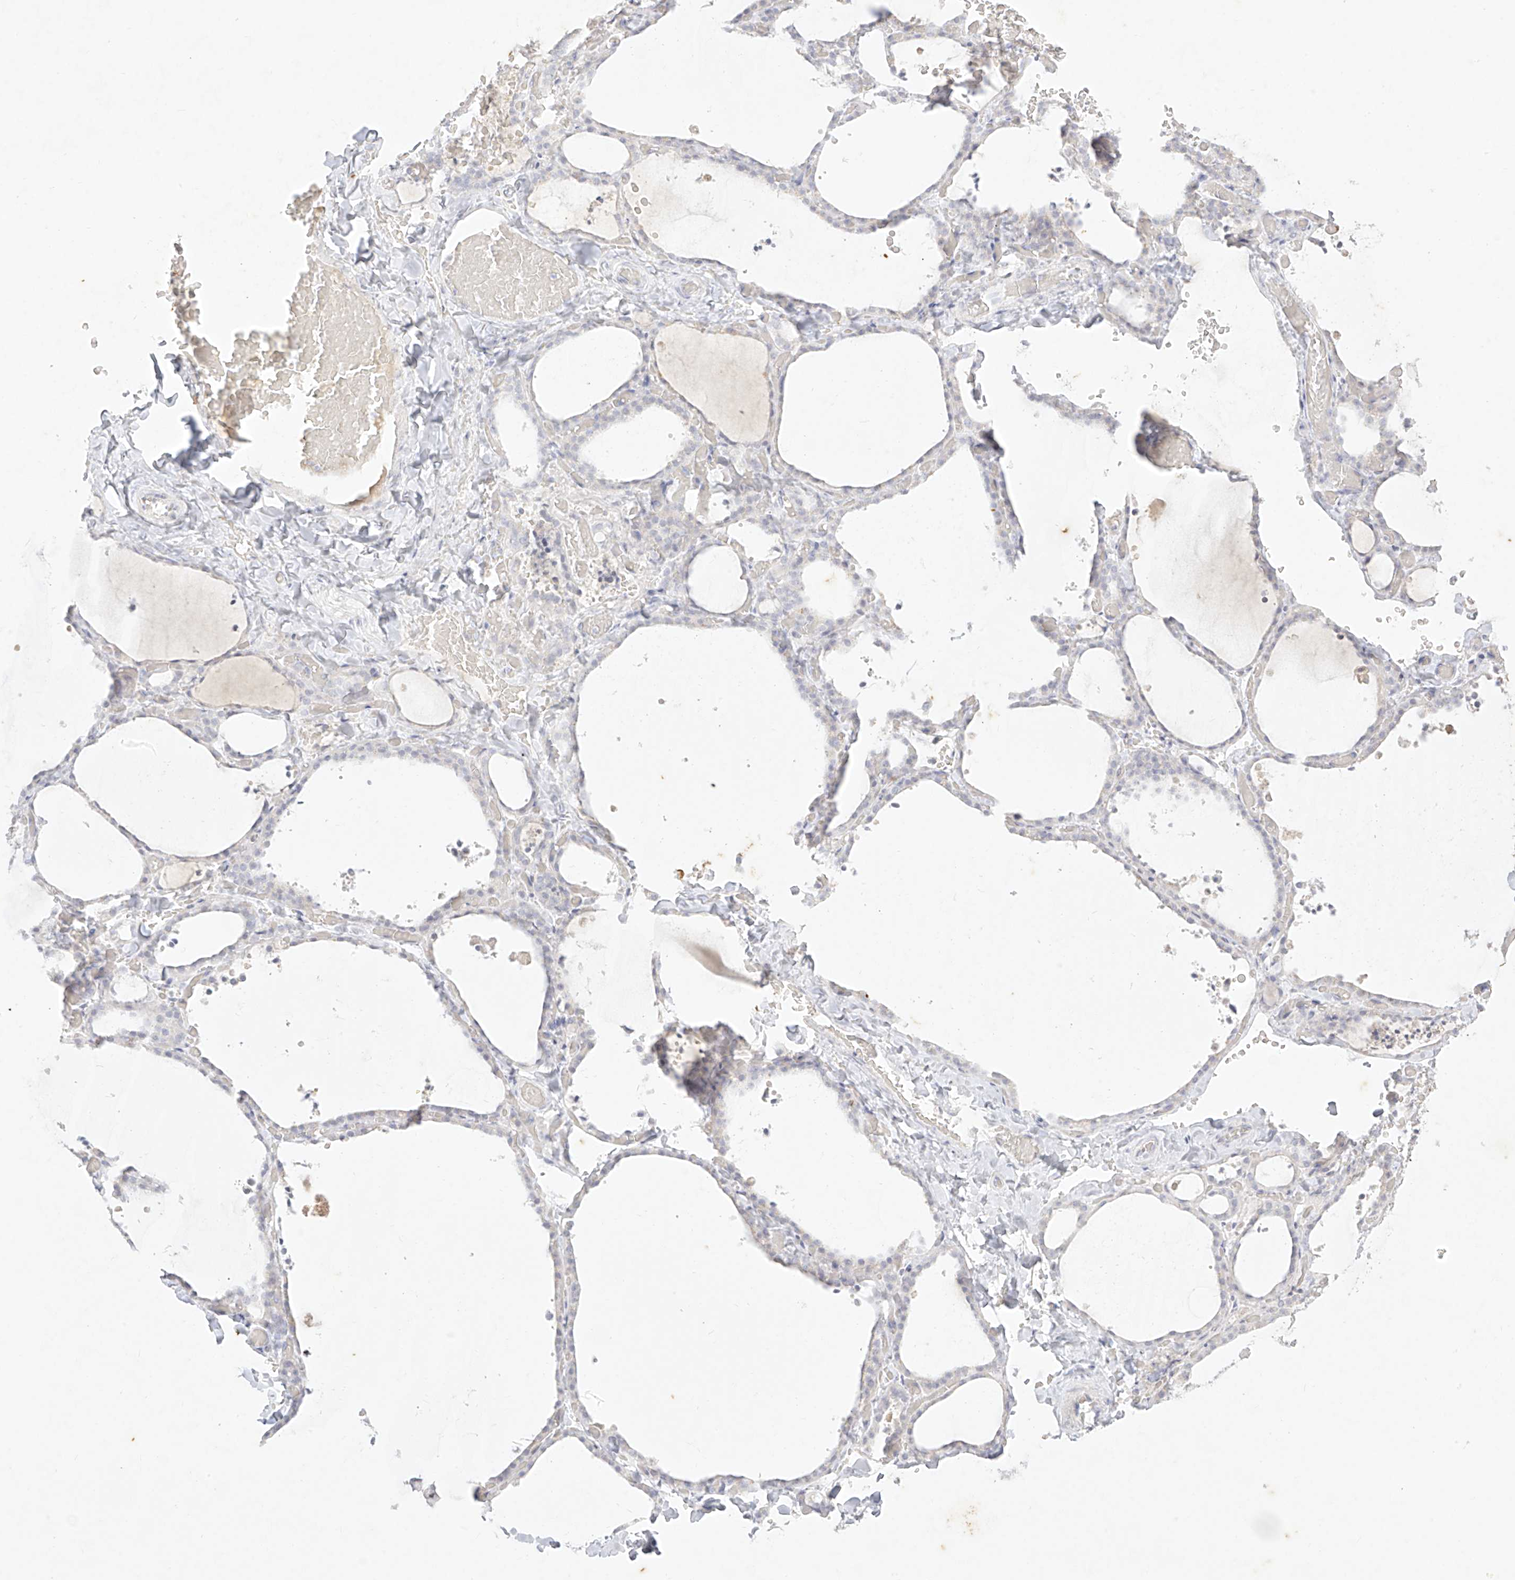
{"staining": {"intensity": "negative", "quantity": "none", "location": "none"}, "tissue": "thyroid gland", "cell_type": "Glandular cells", "image_type": "normal", "snomed": [{"axis": "morphology", "description": "Normal tissue, NOS"}, {"axis": "topography", "description": "Thyroid gland"}], "caption": "The IHC photomicrograph has no significant expression in glandular cells of thyroid gland. (DAB immunohistochemistry visualized using brightfield microscopy, high magnification).", "gene": "TGM4", "patient": {"sex": "female", "age": 22}}